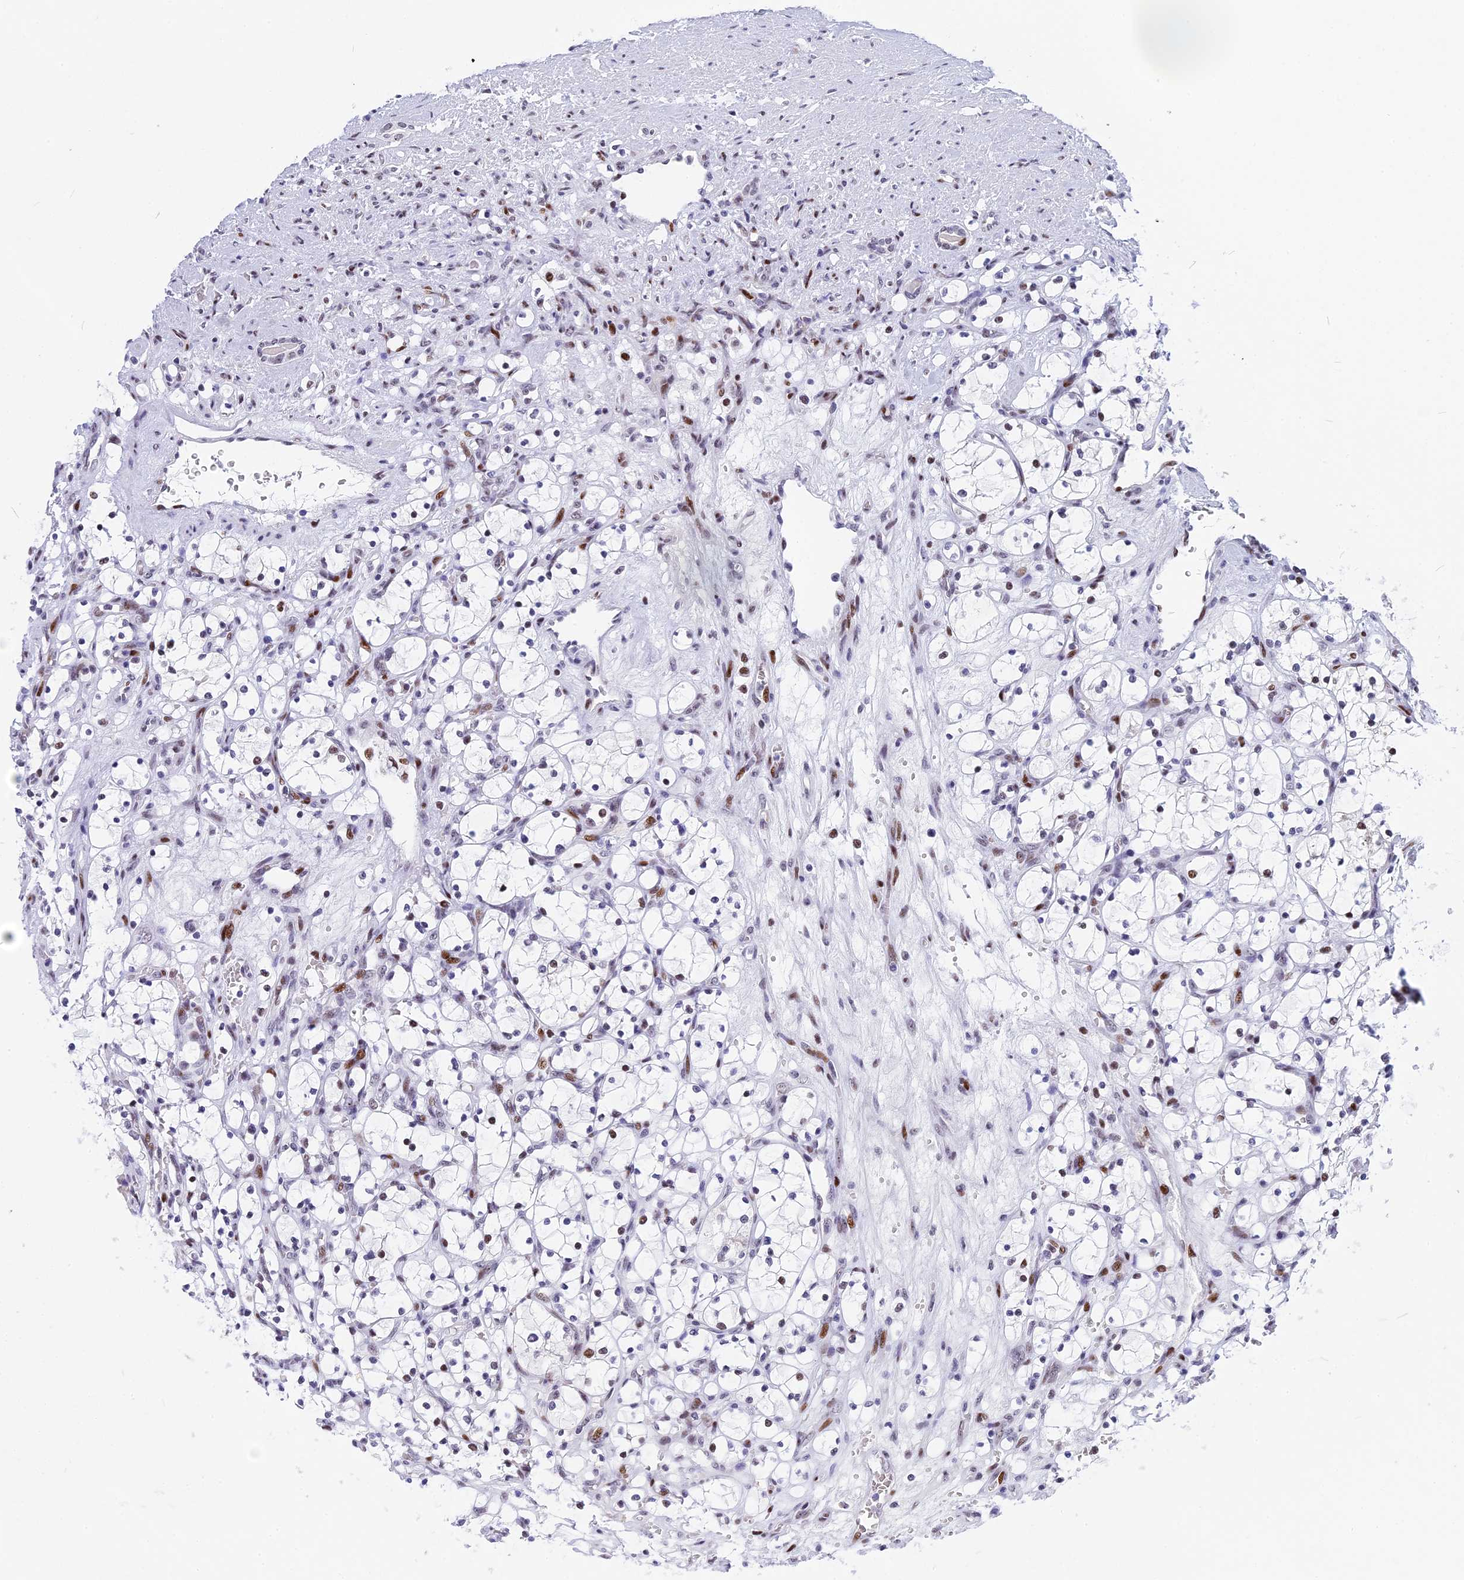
{"staining": {"intensity": "negative", "quantity": "none", "location": "none"}, "tissue": "renal cancer", "cell_type": "Tumor cells", "image_type": "cancer", "snomed": [{"axis": "morphology", "description": "Adenocarcinoma, NOS"}, {"axis": "topography", "description": "Kidney"}], "caption": "Immunohistochemical staining of human renal adenocarcinoma shows no significant expression in tumor cells.", "gene": "NSA2", "patient": {"sex": "female", "age": 69}}